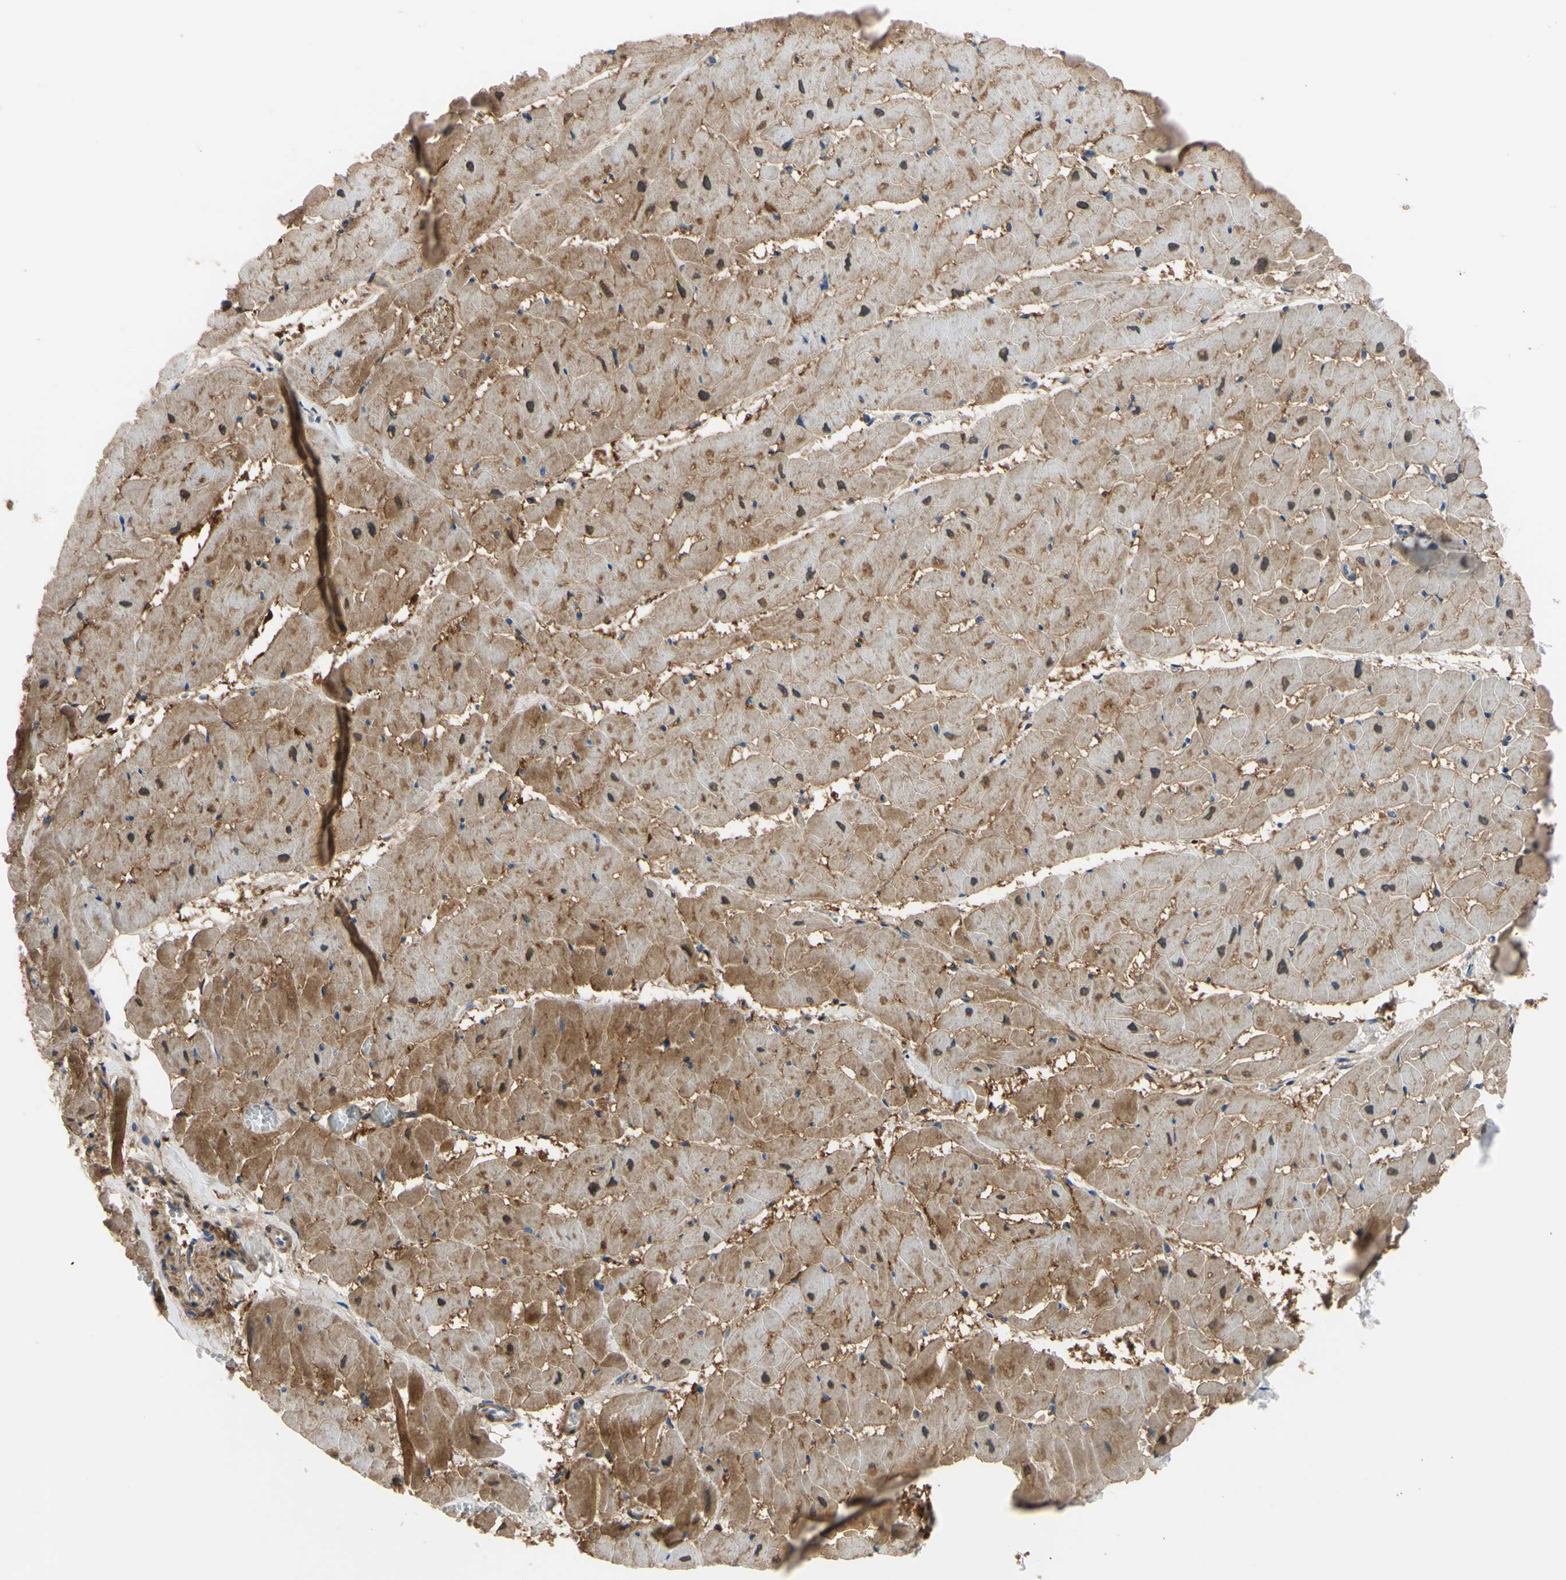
{"staining": {"intensity": "moderate", "quantity": ">75%", "location": "cytoplasmic/membranous,nuclear"}, "tissue": "heart muscle", "cell_type": "Cardiomyocytes", "image_type": "normal", "snomed": [{"axis": "morphology", "description": "Normal tissue, NOS"}, {"axis": "topography", "description": "Heart"}], "caption": "IHC micrograph of benign heart muscle stained for a protein (brown), which shows medium levels of moderate cytoplasmic/membranous,nuclear staining in about >75% of cardiomyocytes.", "gene": "NOL3", "patient": {"sex": "female", "age": 19}}